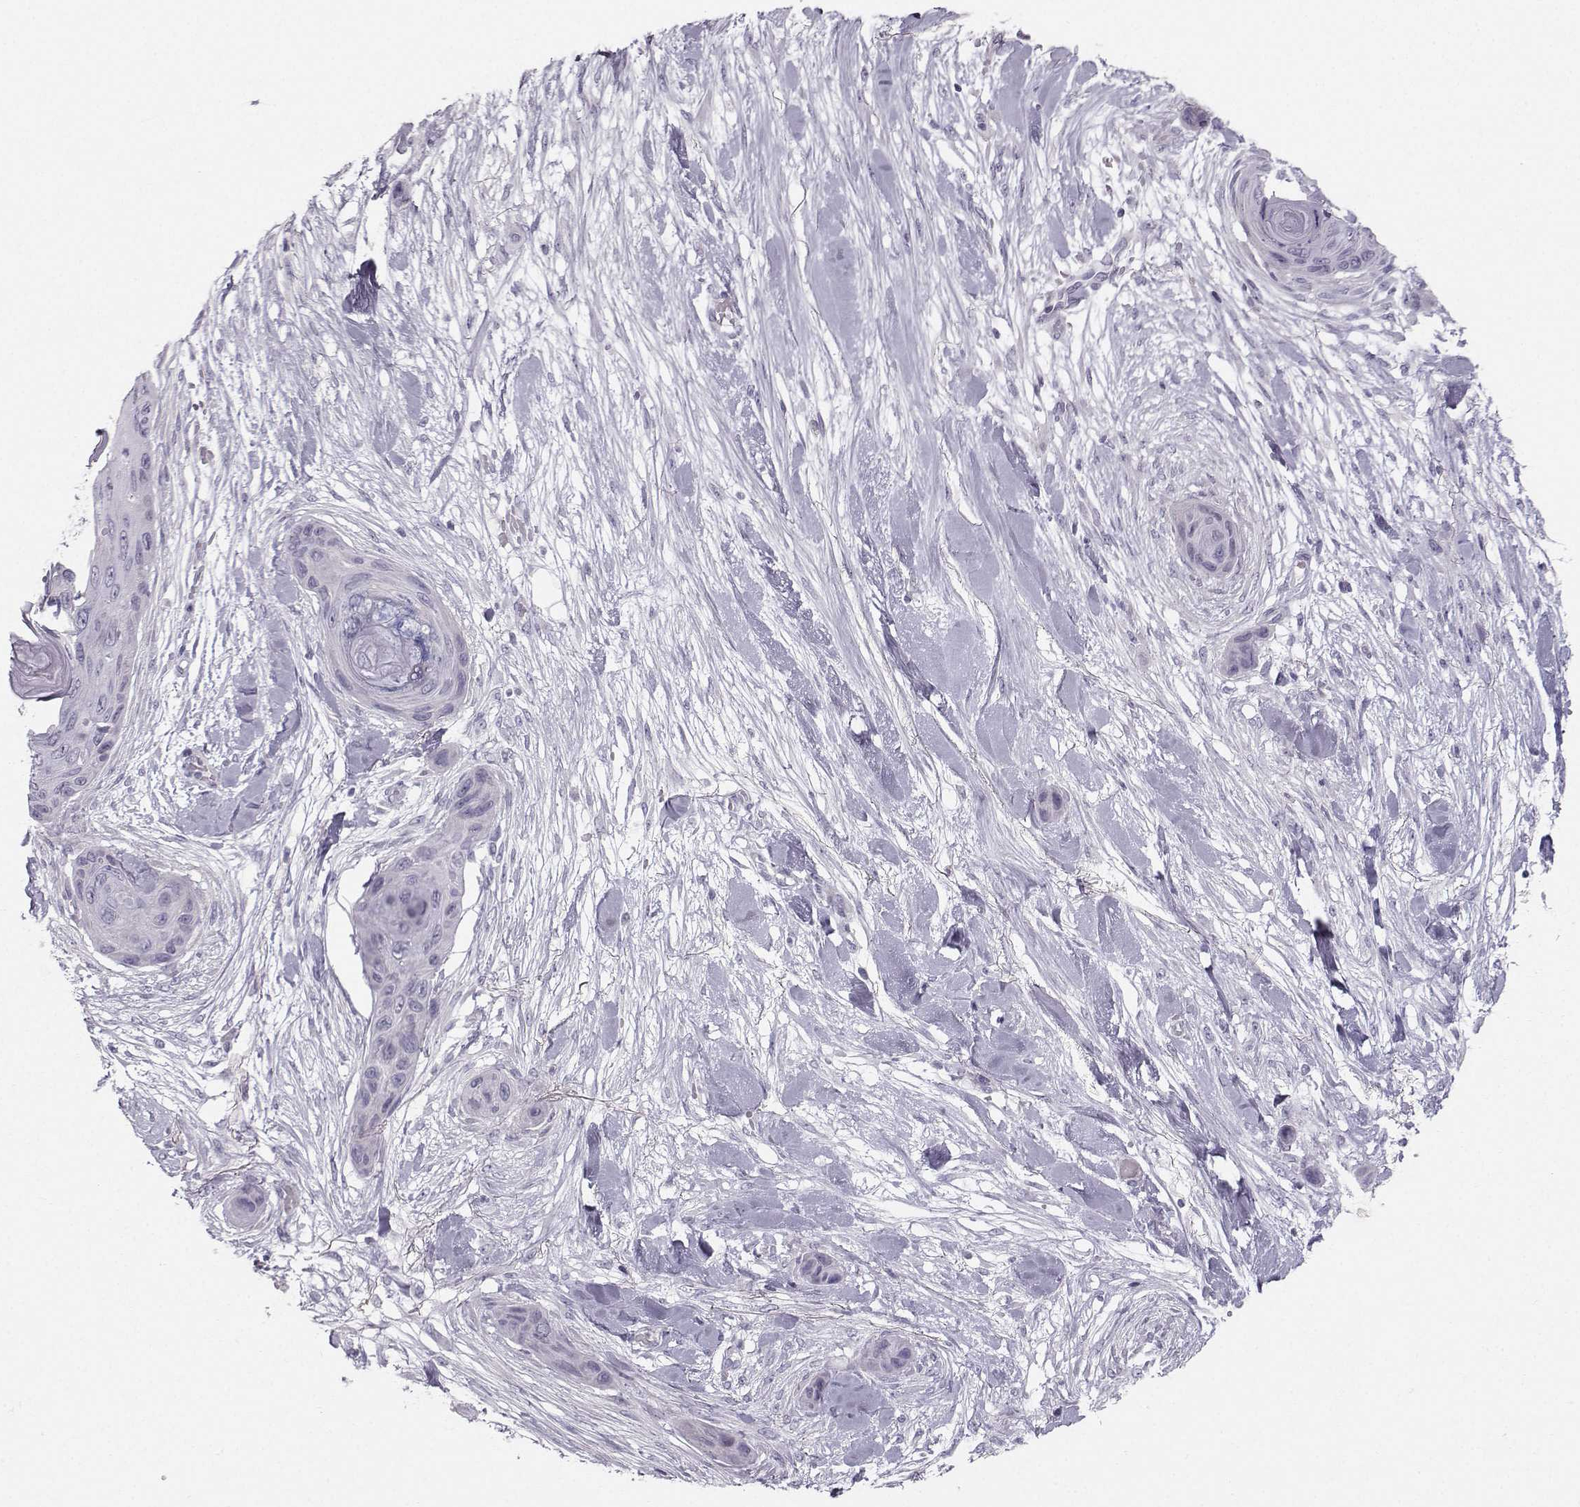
{"staining": {"intensity": "negative", "quantity": "none", "location": "none"}, "tissue": "skin cancer", "cell_type": "Tumor cells", "image_type": "cancer", "snomed": [{"axis": "morphology", "description": "Squamous cell carcinoma, NOS"}, {"axis": "topography", "description": "Skin"}], "caption": "Immunohistochemistry micrograph of neoplastic tissue: skin cancer (squamous cell carcinoma) stained with DAB reveals no significant protein positivity in tumor cells. The staining was performed using DAB (3,3'-diaminobenzidine) to visualize the protein expression in brown, while the nuclei were stained in blue with hematoxylin (Magnification: 20x).", "gene": "CASR", "patient": {"sex": "male", "age": 82}}